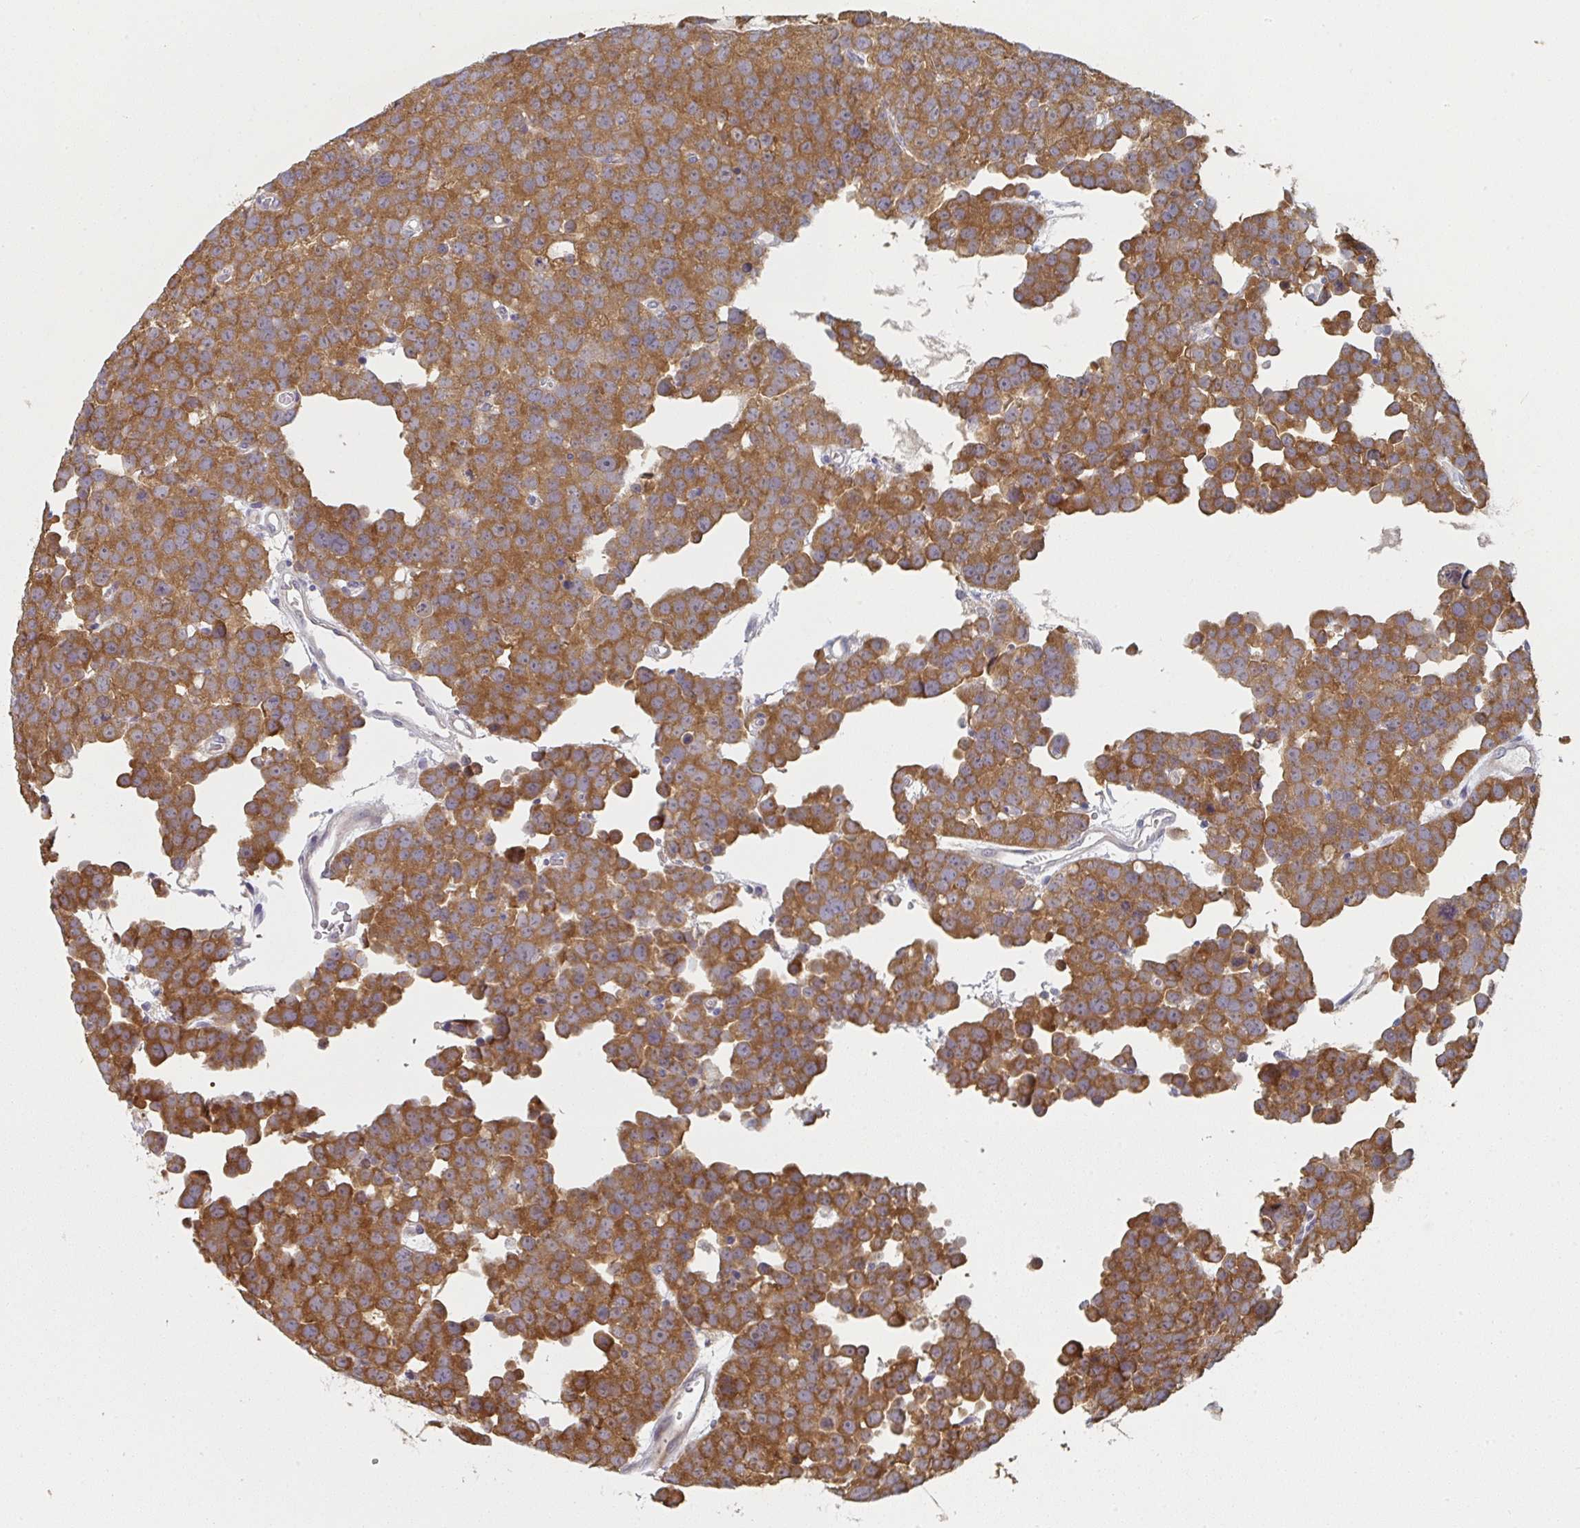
{"staining": {"intensity": "moderate", "quantity": ">75%", "location": "cytoplasmic/membranous"}, "tissue": "testis cancer", "cell_type": "Tumor cells", "image_type": "cancer", "snomed": [{"axis": "morphology", "description": "Seminoma, NOS"}, {"axis": "topography", "description": "Testis"}], "caption": "Human testis cancer stained with a protein marker reveals moderate staining in tumor cells.", "gene": "RANGRF", "patient": {"sex": "male", "age": 71}}